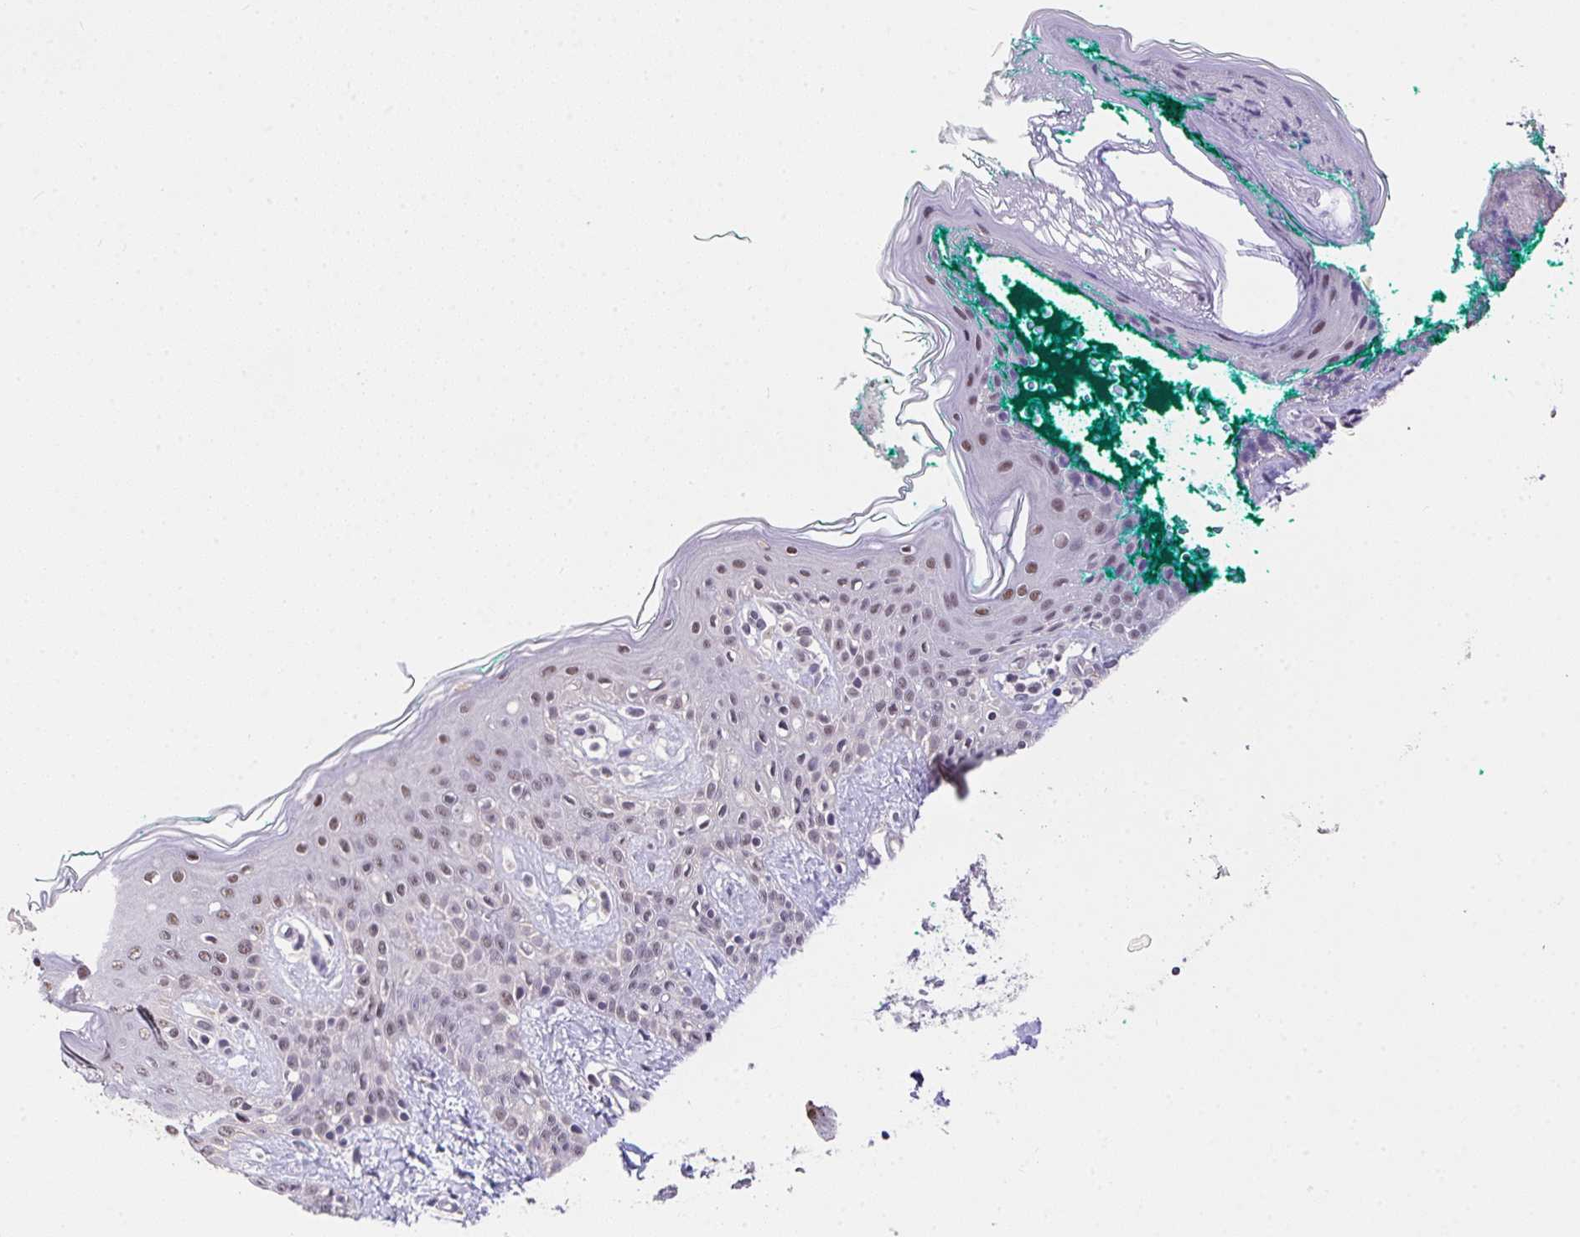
{"staining": {"intensity": "weak", "quantity": ">75%", "location": "nuclear"}, "tissue": "skin", "cell_type": "Fibroblasts", "image_type": "normal", "snomed": [{"axis": "morphology", "description": "Normal tissue, NOS"}, {"axis": "topography", "description": "Skin"}], "caption": "Skin stained for a protein (brown) displays weak nuclear positive positivity in about >75% of fibroblasts.", "gene": "RBBP6", "patient": {"sex": "male", "age": 16}}